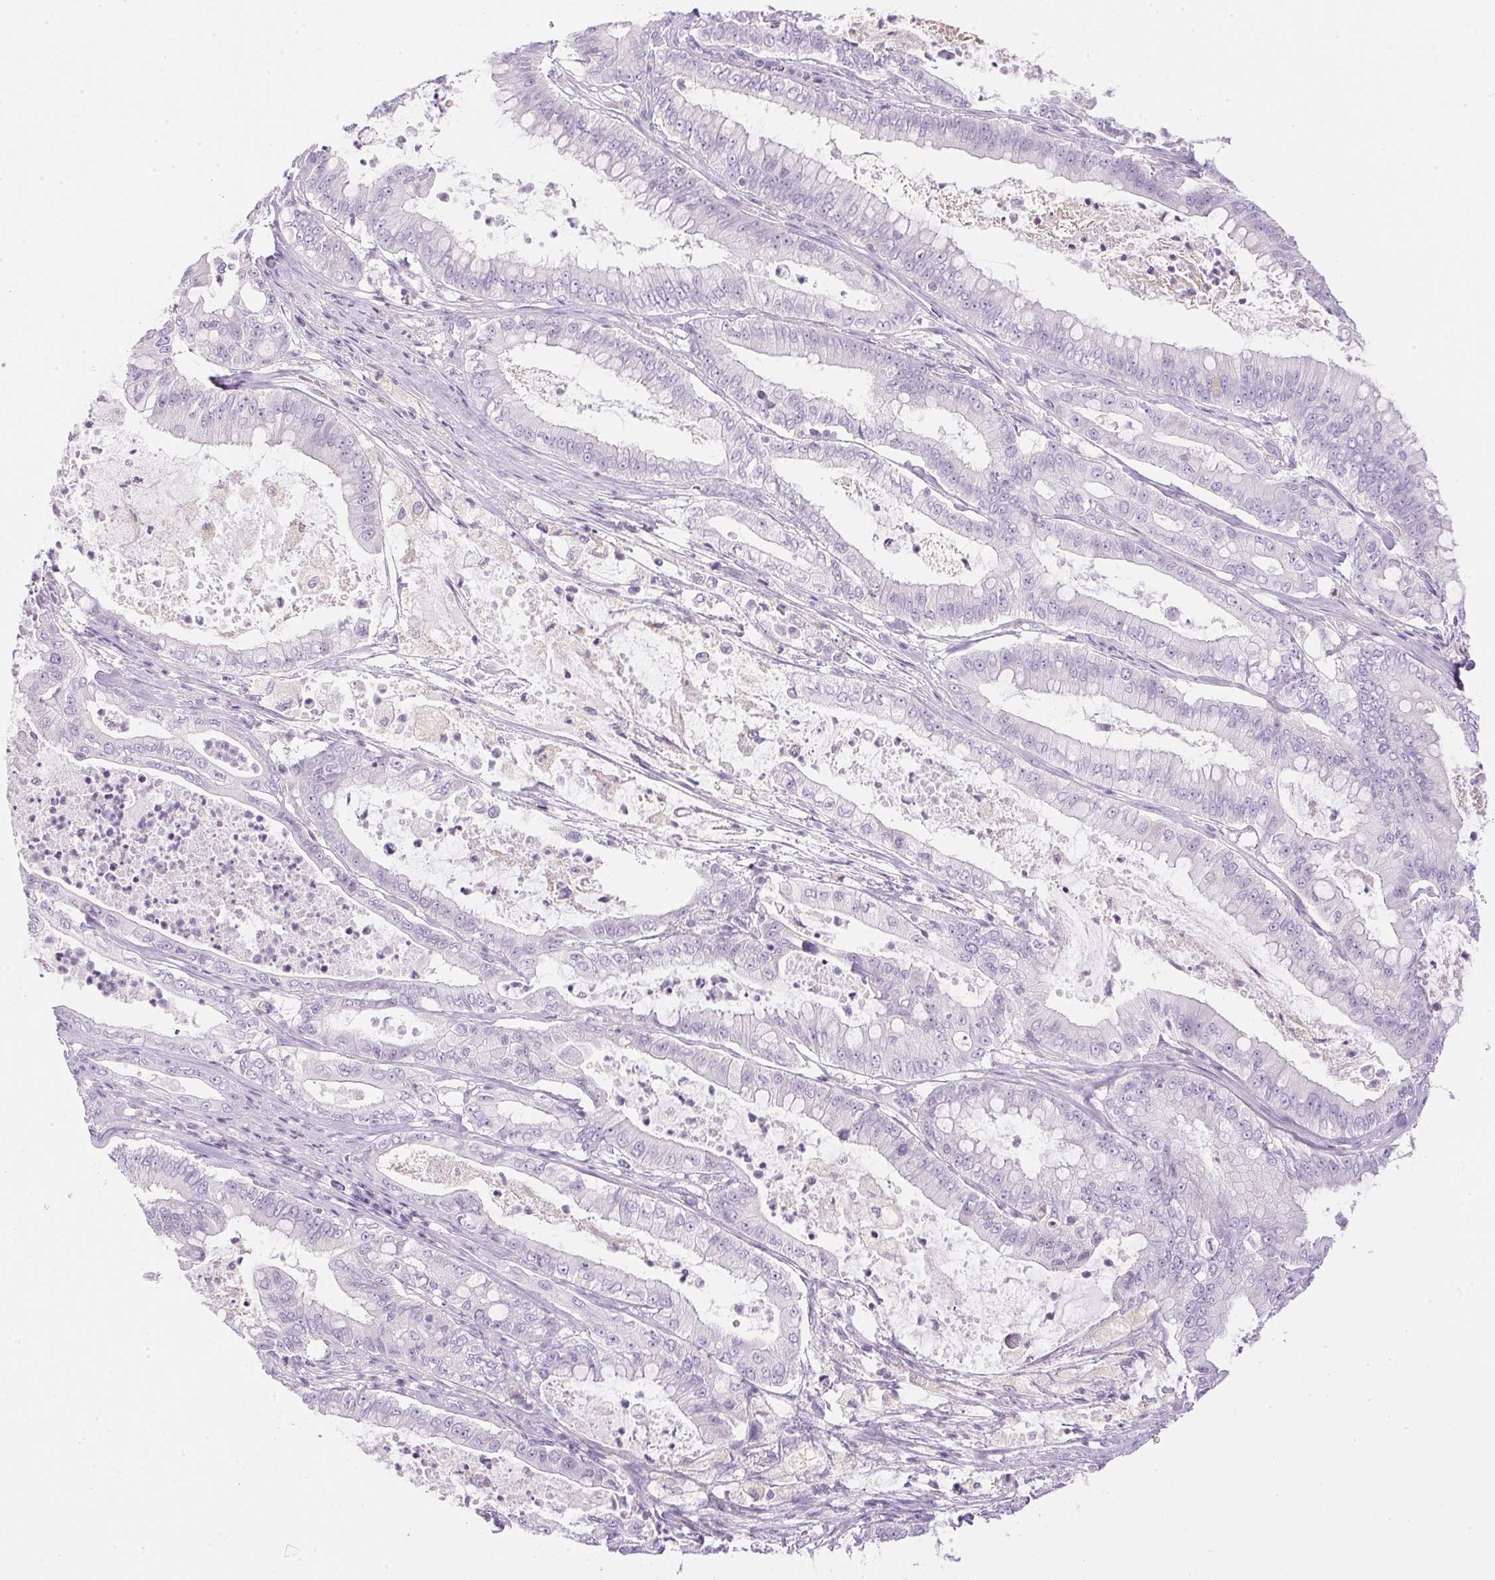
{"staining": {"intensity": "negative", "quantity": "none", "location": "none"}, "tissue": "pancreatic cancer", "cell_type": "Tumor cells", "image_type": "cancer", "snomed": [{"axis": "morphology", "description": "Adenocarcinoma, NOS"}, {"axis": "topography", "description": "Pancreas"}], "caption": "The histopathology image displays no significant expression in tumor cells of pancreatic adenocarcinoma. Brightfield microscopy of immunohistochemistry stained with DAB (brown) and hematoxylin (blue), captured at high magnification.", "gene": "ATP6V1G3", "patient": {"sex": "male", "age": 71}}